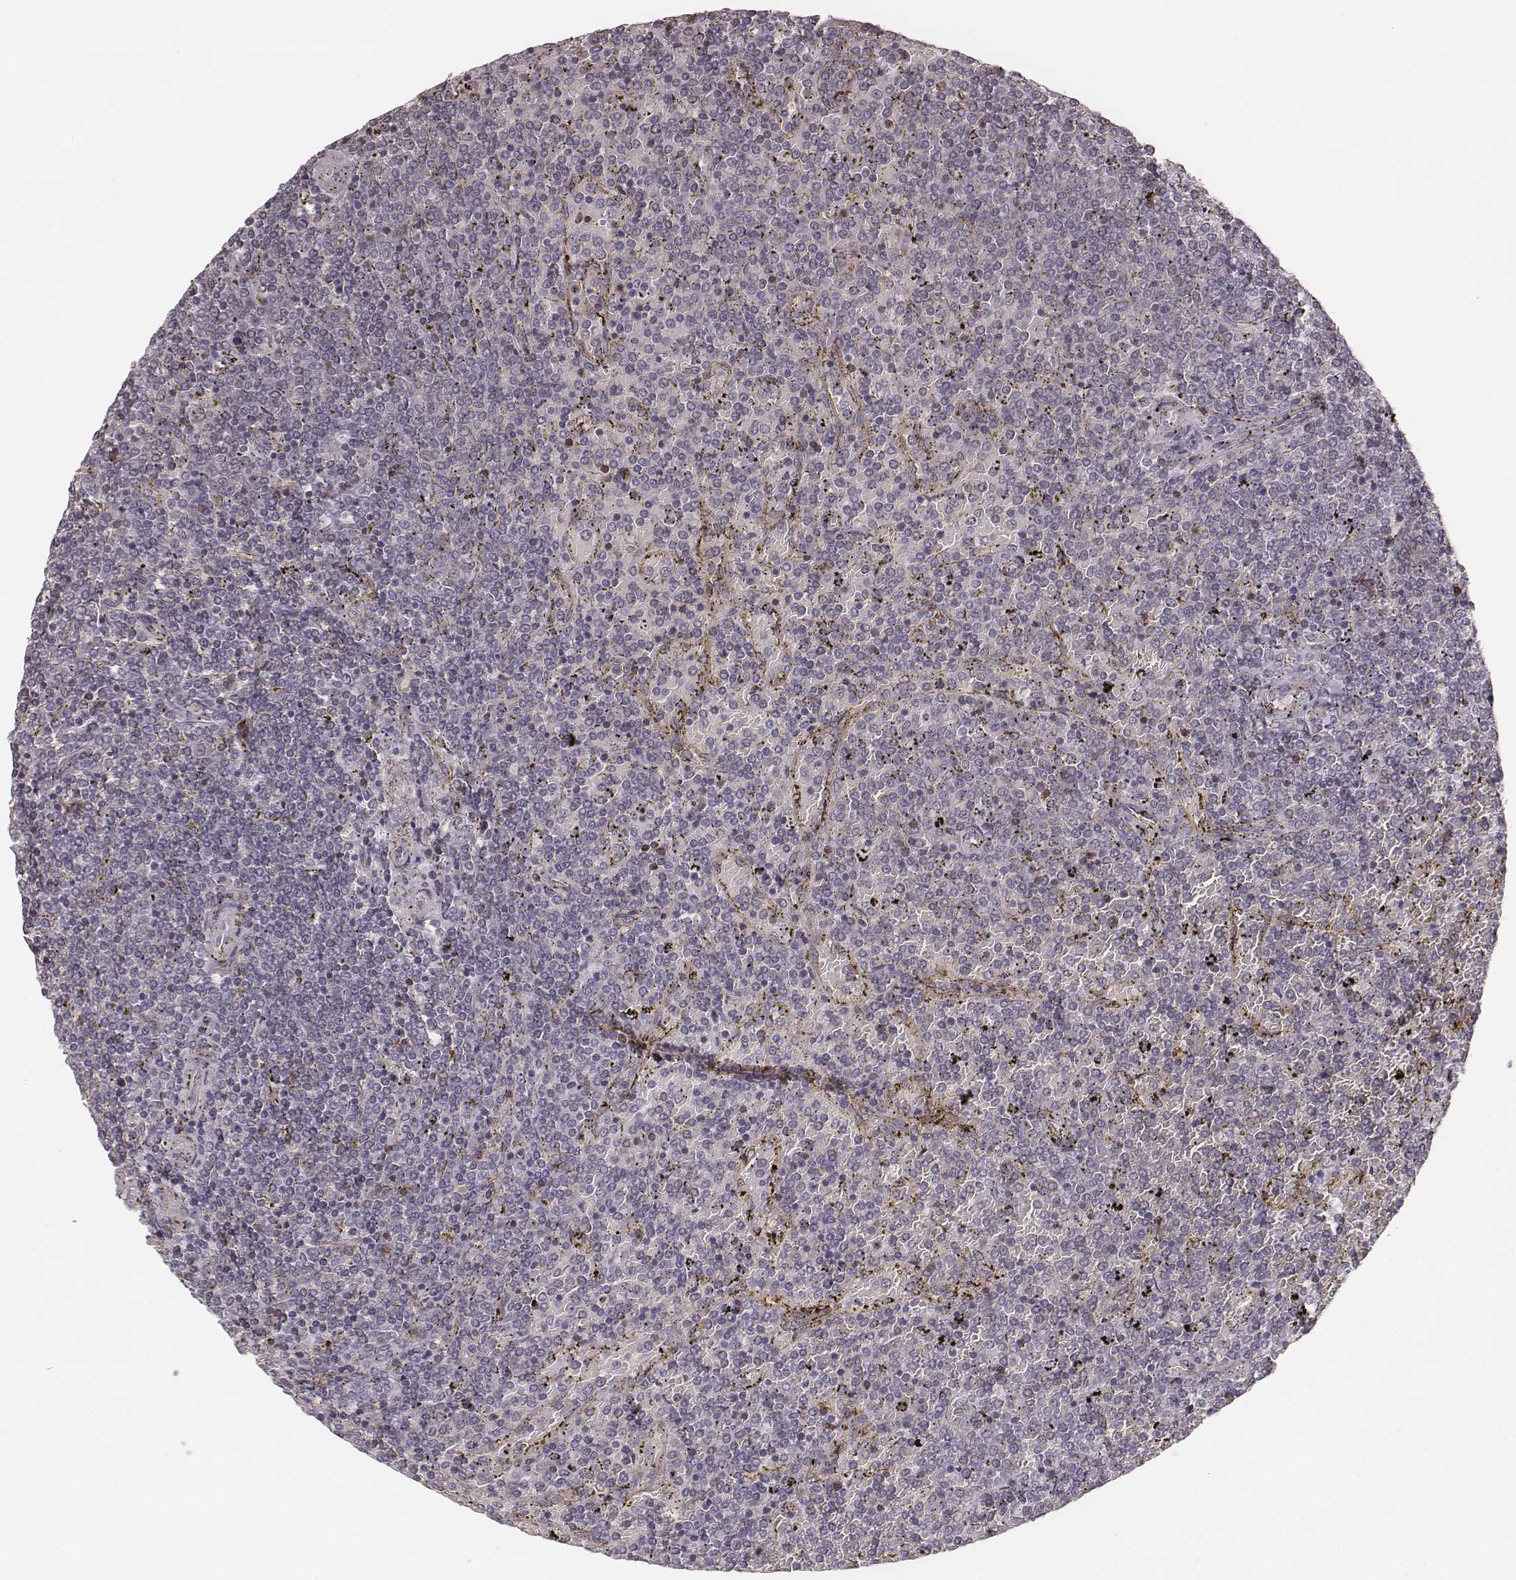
{"staining": {"intensity": "negative", "quantity": "none", "location": "none"}, "tissue": "lymphoma", "cell_type": "Tumor cells", "image_type": "cancer", "snomed": [{"axis": "morphology", "description": "Malignant lymphoma, non-Hodgkin's type, Low grade"}, {"axis": "topography", "description": "Spleen"}], "caption": "This is an immunohistochemistry photomicrograph of lymphoma. There is no expression in tumor cells.", "gene": "CD8A", "patient": {"sex": "female", "age": 77}}